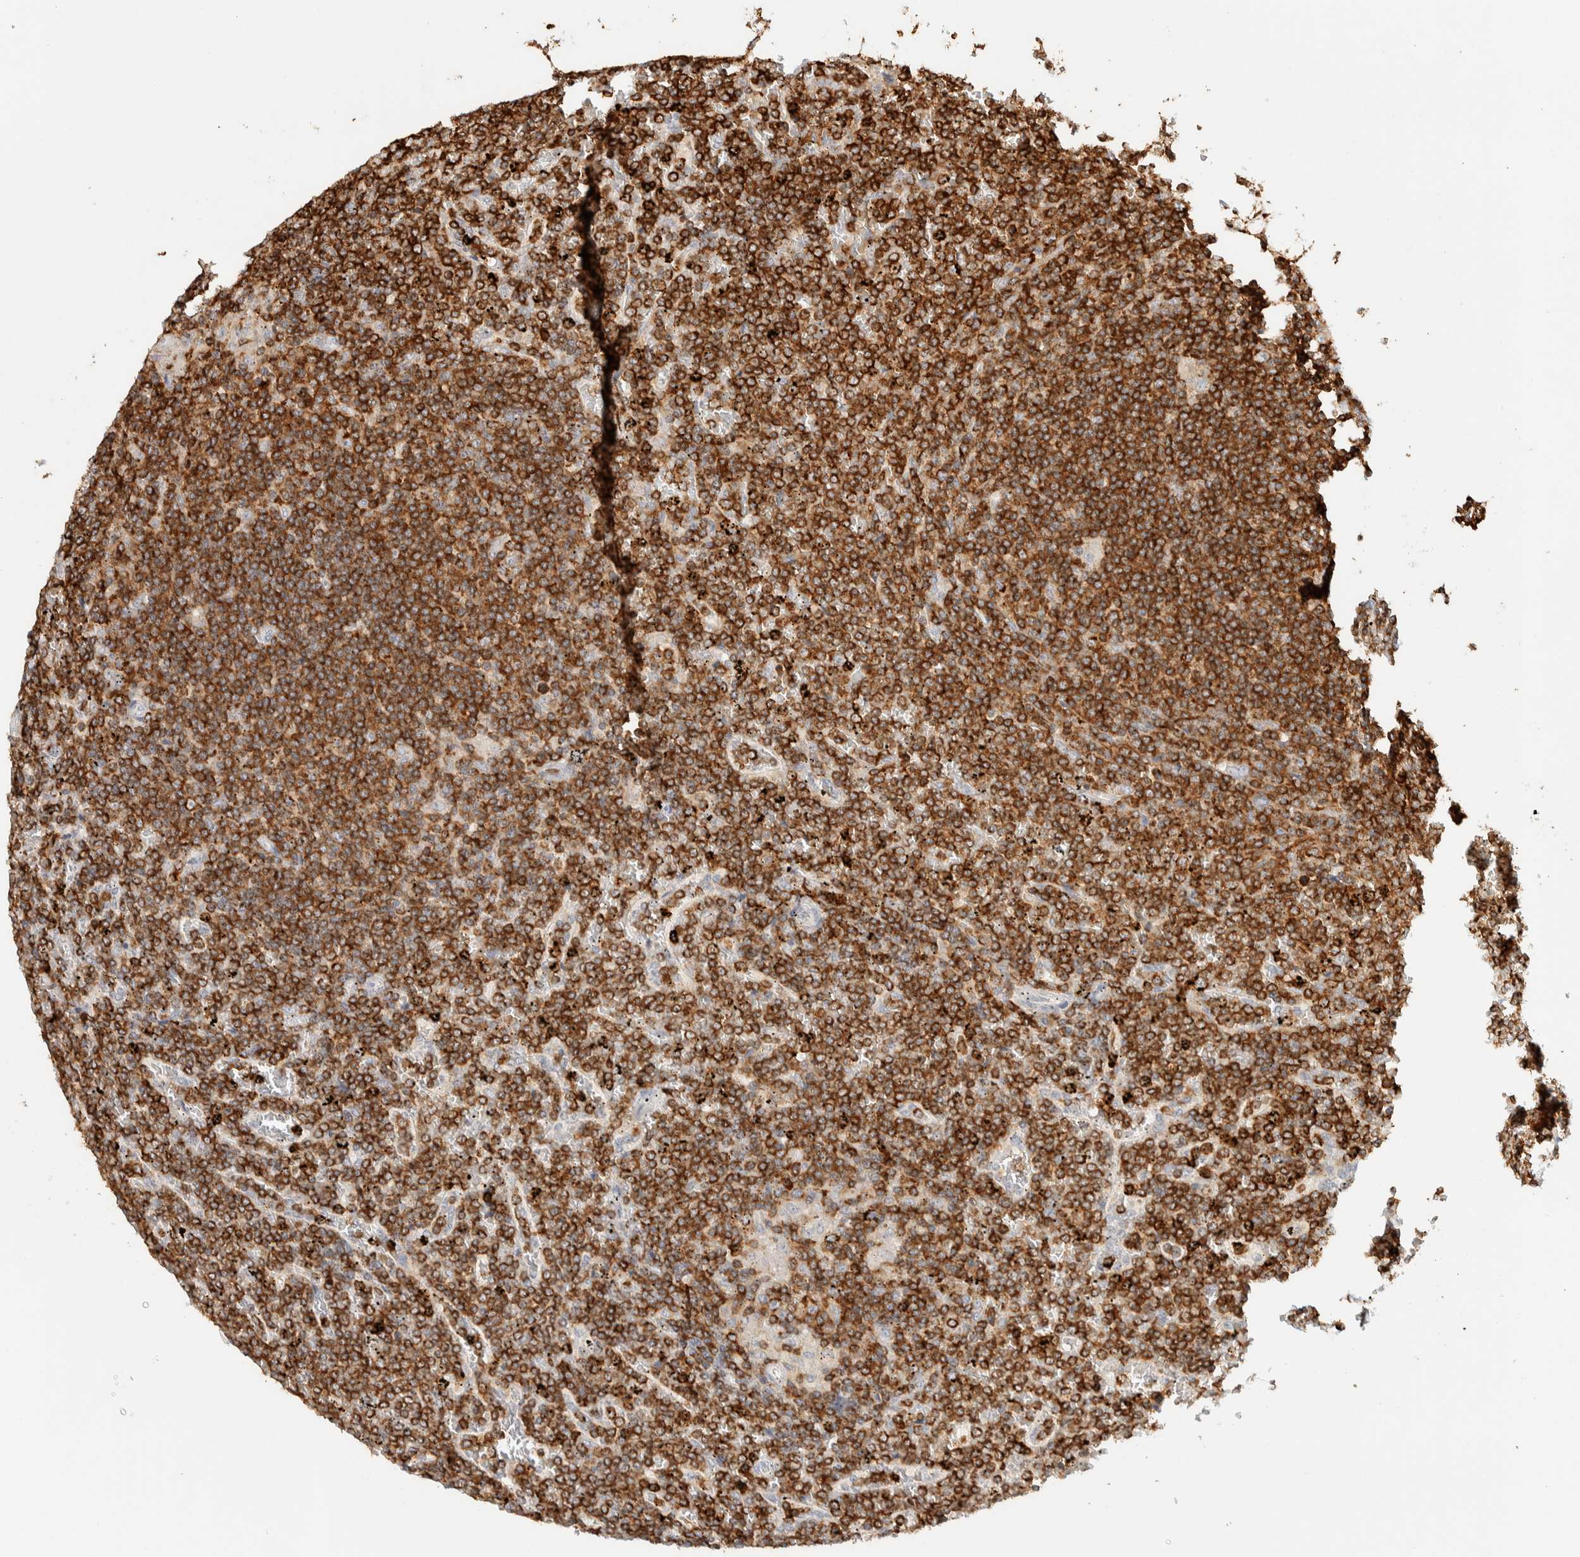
{"staining": {"intensity": "strong", "quantity": ">75%", "location": "cytoplasmic/membranous"}, "tissue": "lymphoma", "cell_type": "Tumor cells", "image_type": "cancer", "snomed": [{"axis": "morphology", "description": "Malignant lymphoma, non-Hodgkin's type, Low grade"}, {"axis": "topography", "description": "Spleen"}], "caption": "Low-grade malignant lymphoma, non-Hodgkin's type tissue exhibits strong cytoplasmic/membranous positivity in about >75% of tumor cells, visualized by immunohistochemistry.", "gene": "RUNDC1", "patient": {"sex": "female", "age": 19}}